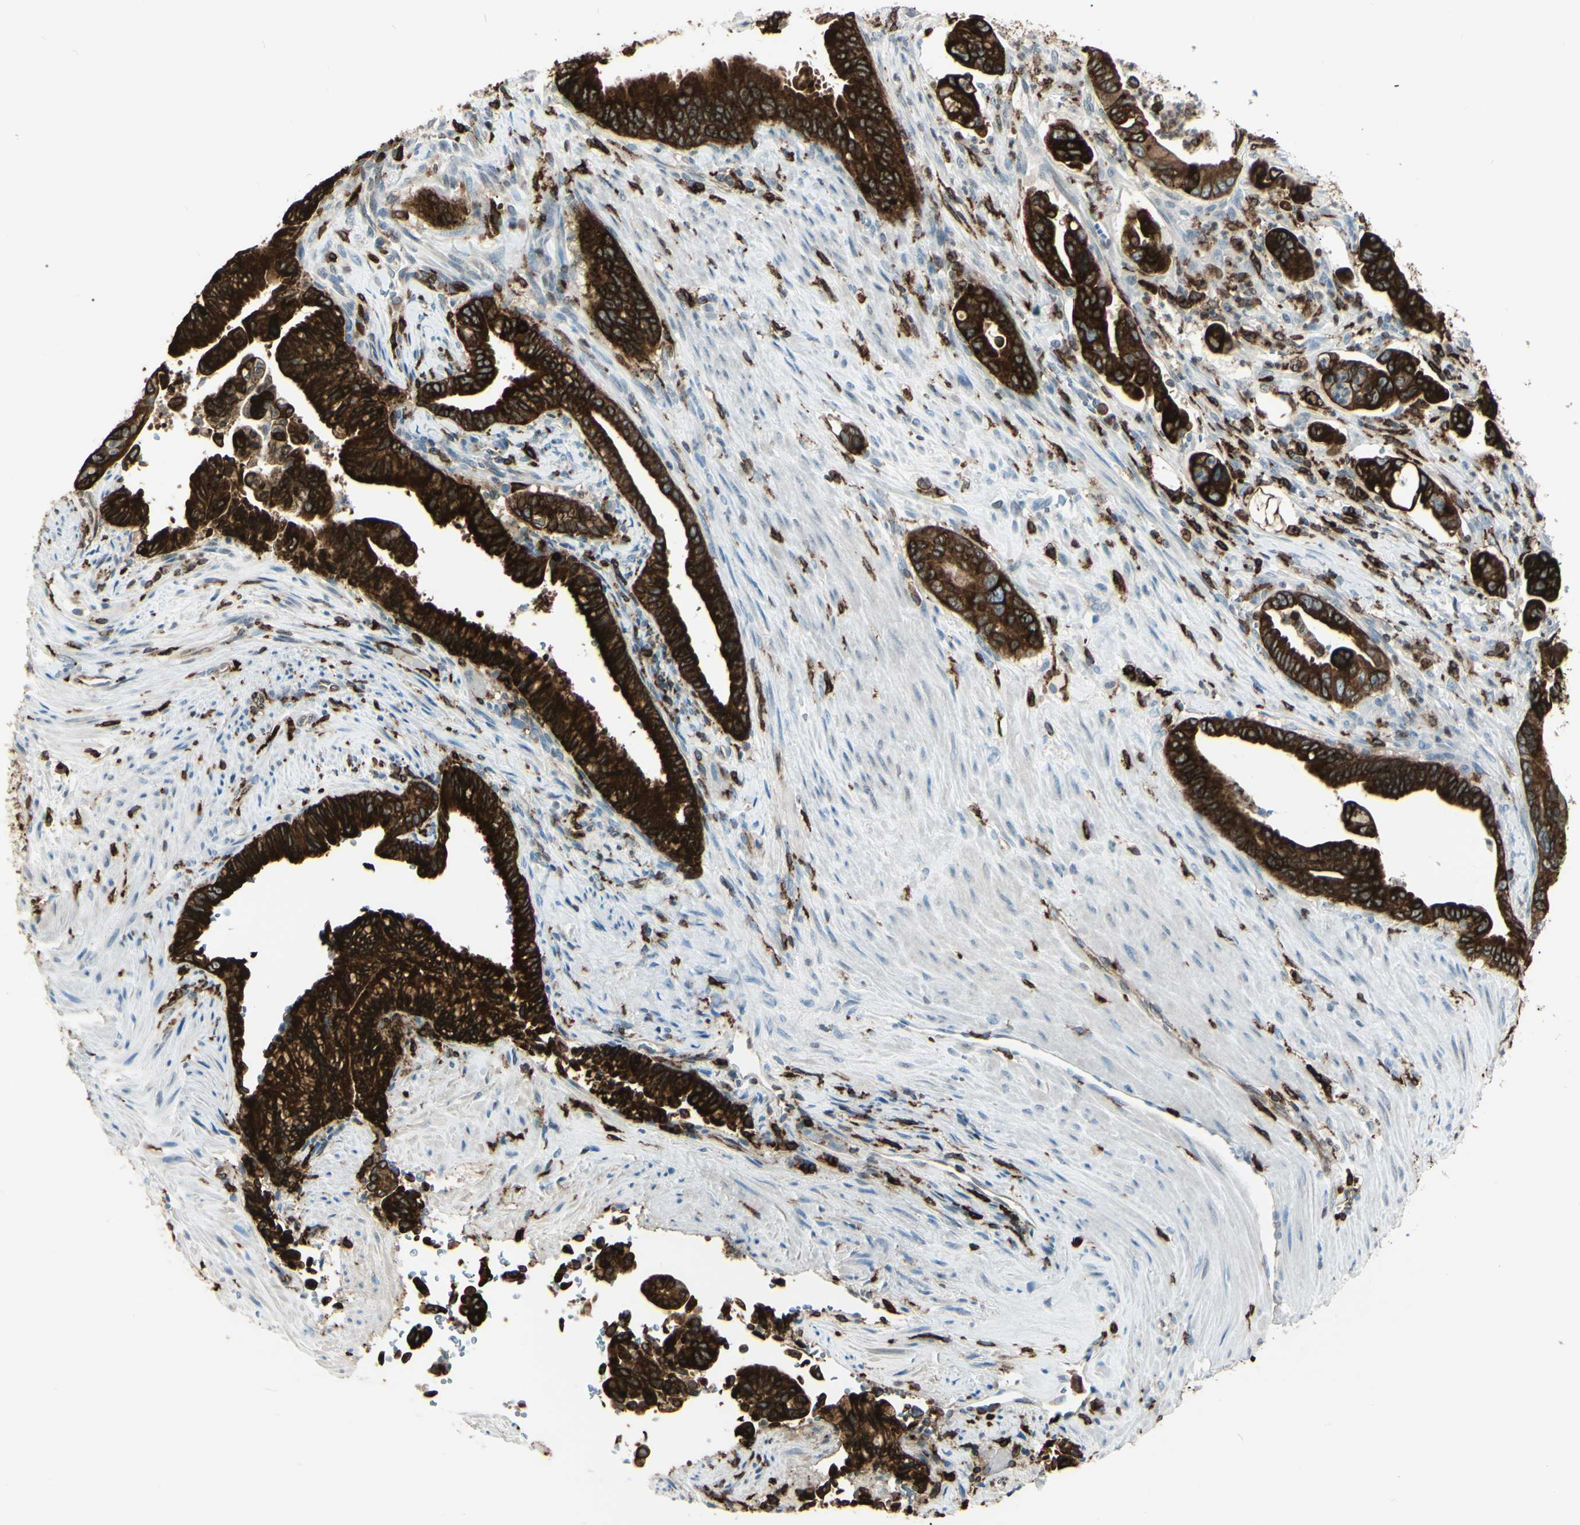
{"staining": {"intensity": "strong", "quantity": ">75%", "location": "cytoplasmic/membranous"}, "tissue": "pancreatic cancer", "cell_type": "Tumor cells", "image_type": "cancer", "snomed": [{"axis": "morphology", "description": "Adenocarcinoma, NOS"}, {"axis": "topography", "description": "Pancreas"}], "caption": "Pancreatic cancer (adenocarcinoma) stained for a protein (brown) demonstrates strong cytoplasmic/membranous positive expression in approximately >75% of tumor cells.", "gene": "CD74", "patient": {"sex": "male", "age": 70}}